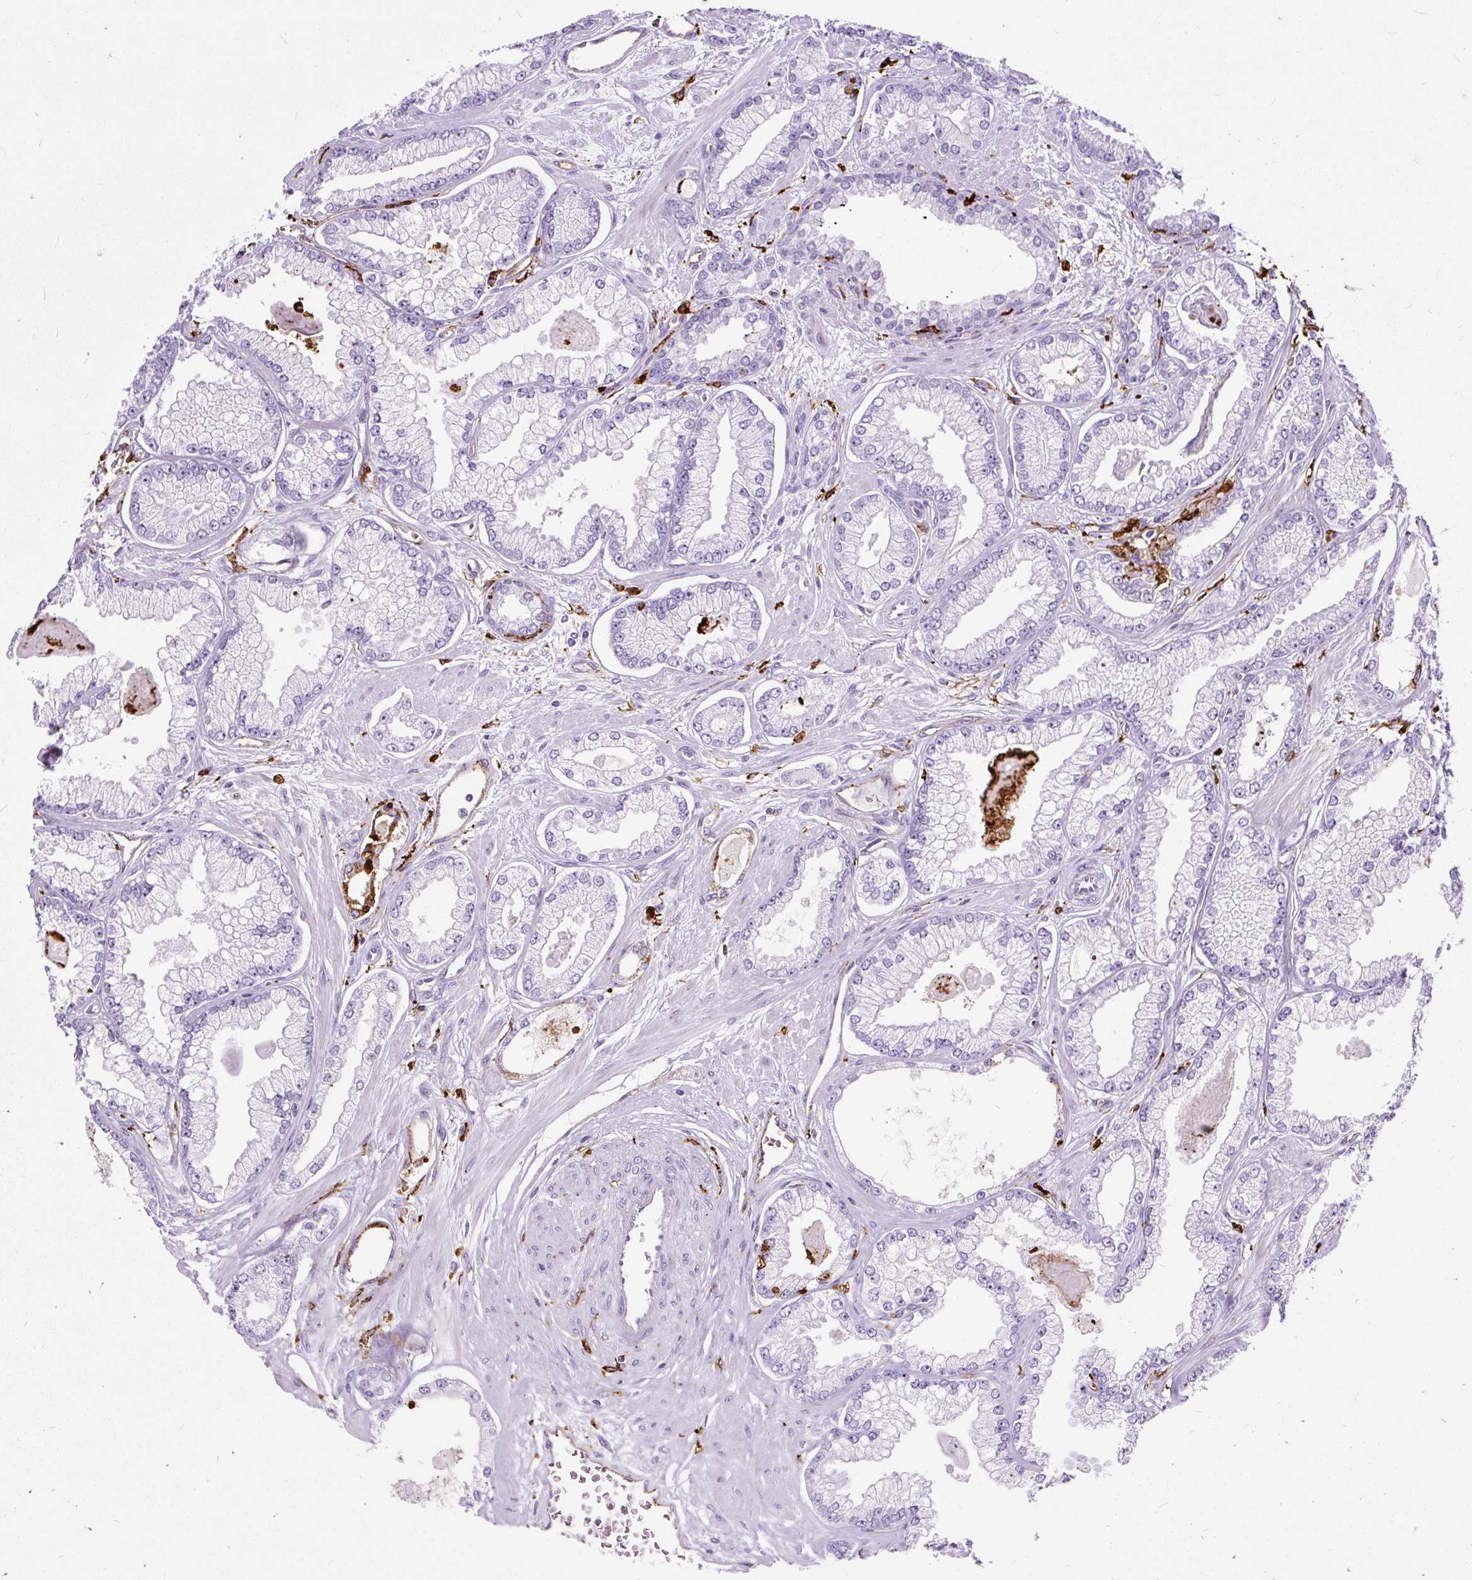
{"staining": {"intensity": "negative", "quantity": "none", "location": "none"}, "tissue": "prostate cancer", "cell_type": "Tumor cells", "image_type": "cancer", "snomed": [{"axis": "morphology", "description": "Adenocarcinoma, Low grade"}, {"axis": "topography", "description": "Prostate"}], "caption": "A high-resolution micrograph shows immunohistochemistry (IHC) staining of prostate low-grade adenocarcinoma, which displays no significant positivity in tumor cells. (Stains: DAB (3,3'-diaminobenzidine) immunohistochemistry with hematoxylin counter stain, Microscopy: brightfield microscopy at high magnification).", "gene": "HLA-DRA", "patient": {"sex": "male", "age": 64}}